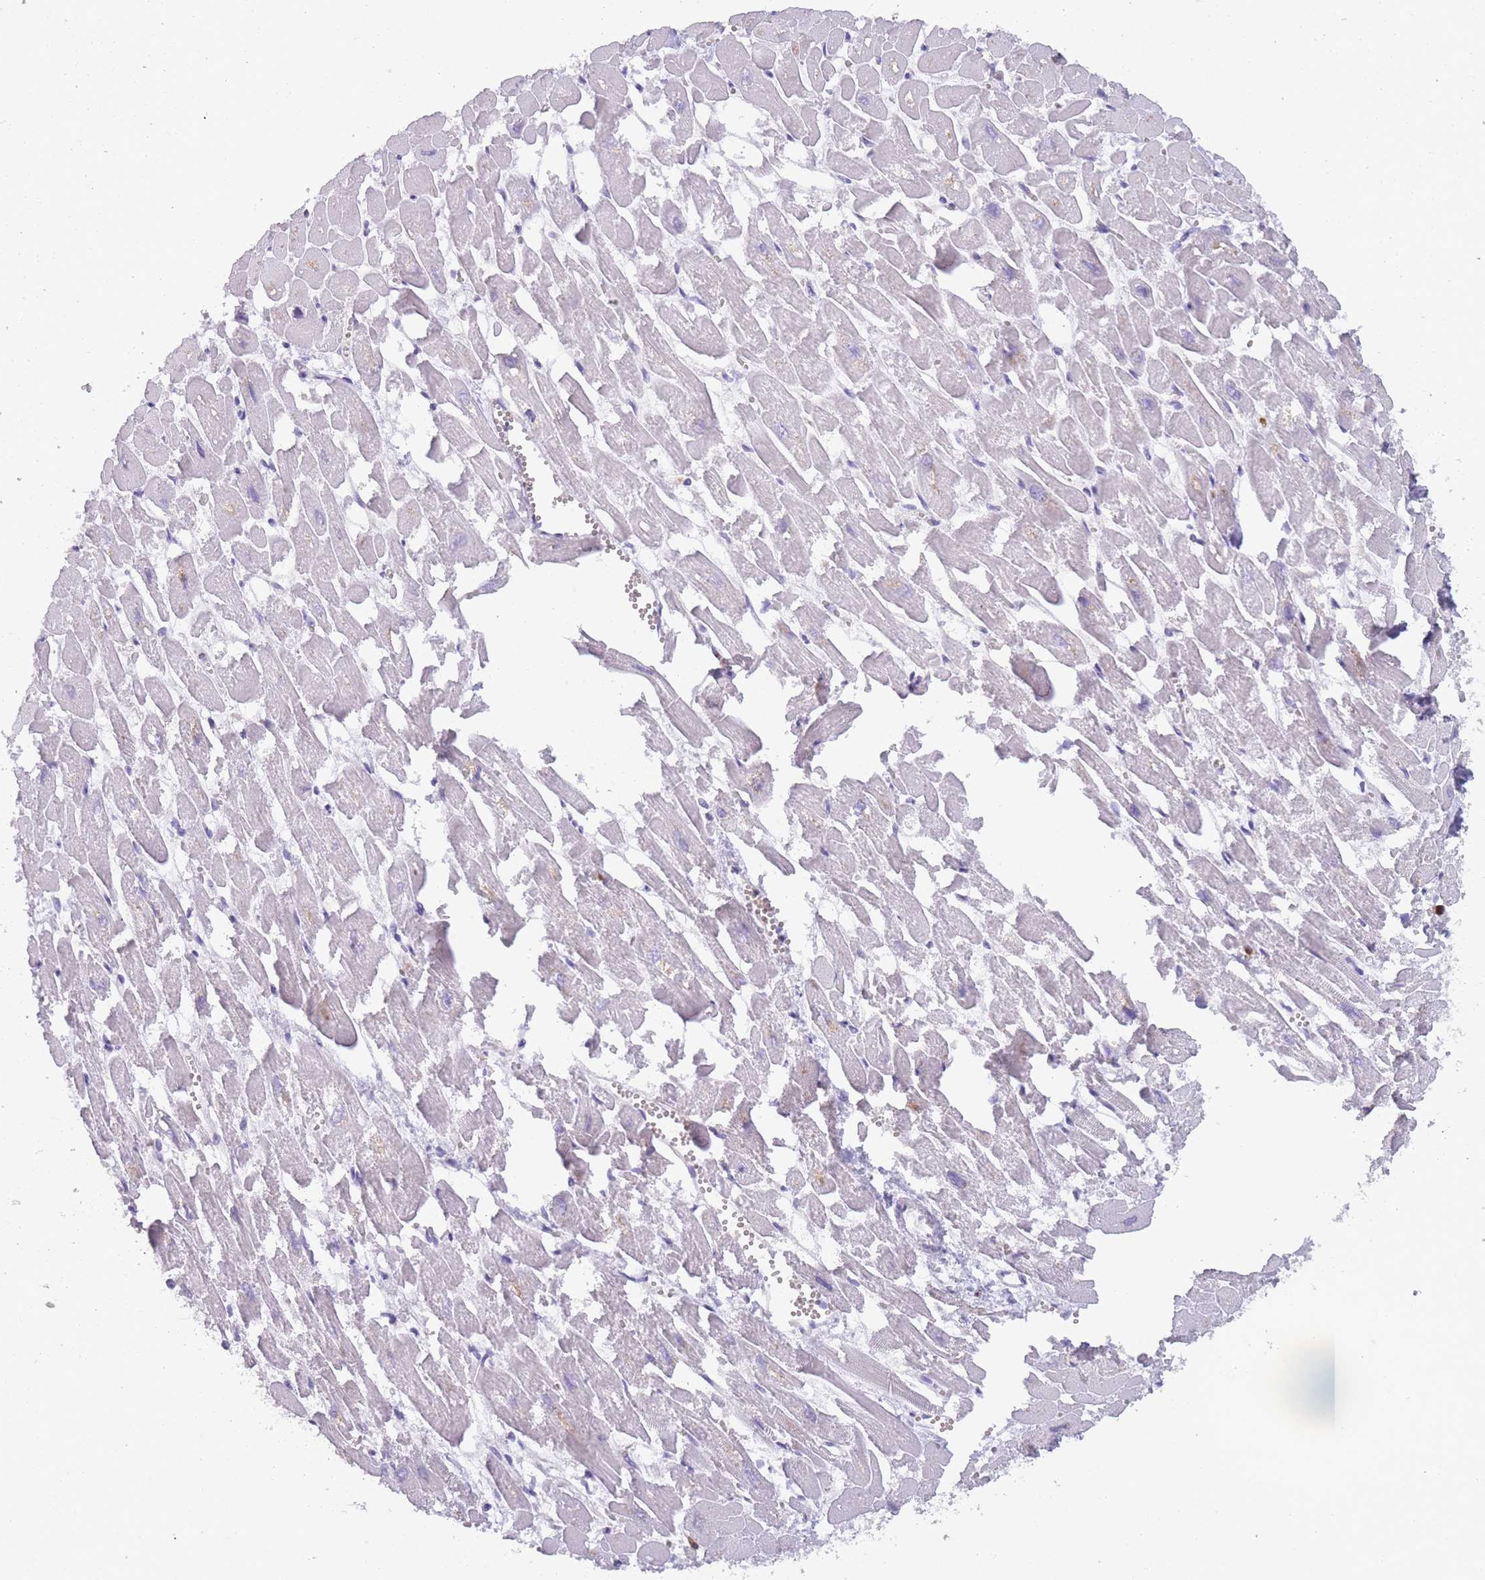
{"staining": {"intensity": "negative", "quantity": "none", "location": "none"}, "tissue": "heart muscle", "cell_type": "Cardiomyocytes", "image_type": "normal", "snomed": [{"axis": "morphology", "description": "Normal tissue, NOS"}, {"axis": "topography", "description": "Heart"}], "caption": "Human heart muscle stained for a protein using immunohistochemistry reveals no staining in cardiomyocytes.", "gene": "CR1L", "patient": {"sex": "male", "age": 54}}